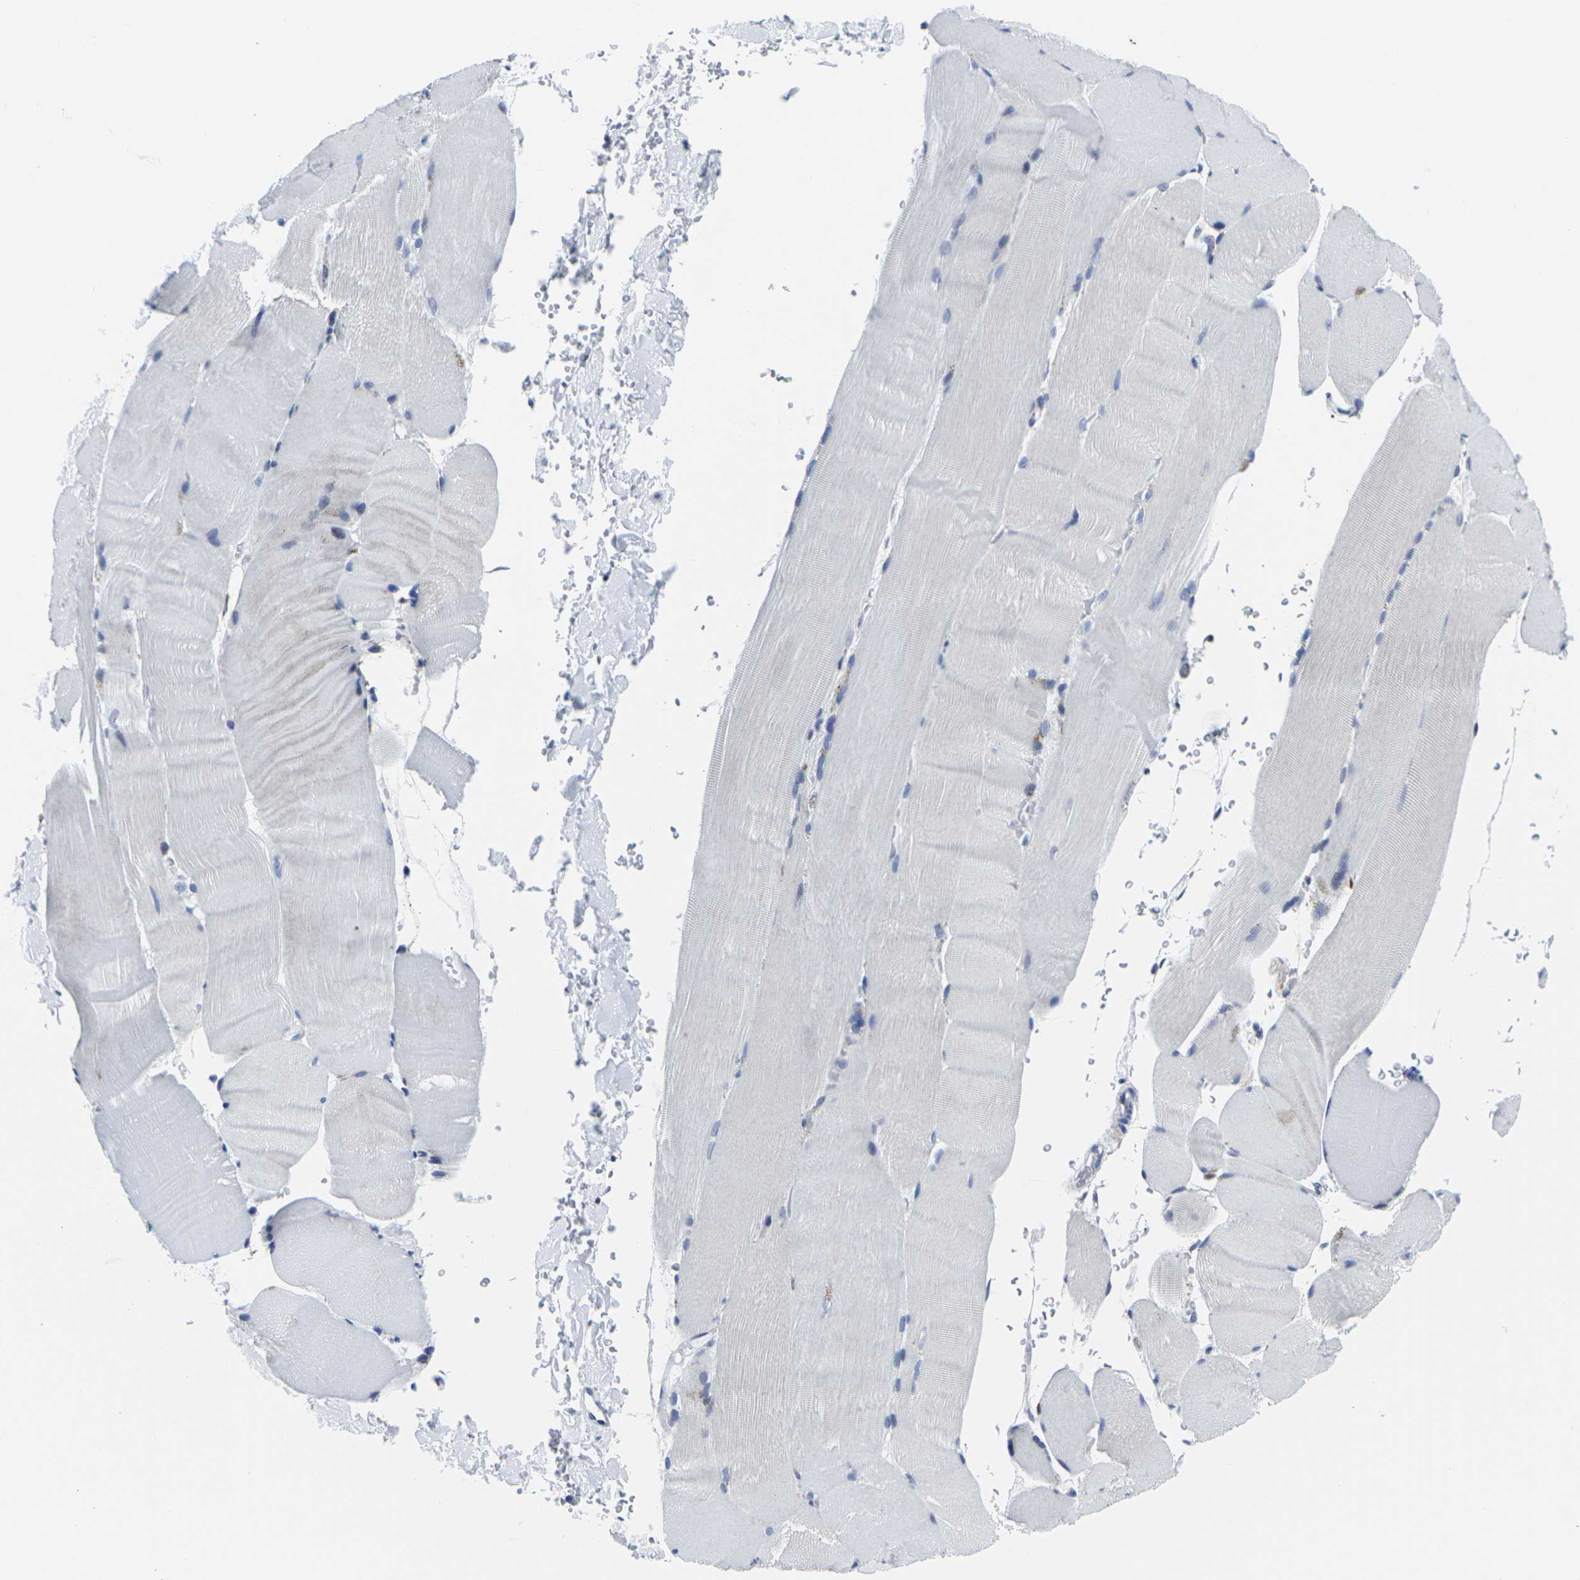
{"staining": {"intensity": "negative", "quantity": "none", "location": "none"}, "tissue": "skeletal muscle", "cell_type": "Myocytes", "image_type": "normal", "snomed": [{"axis": "morphology", "description": "Normal tissue, NOS"}, {"axis": "topography", "description": "Skin"}, {"axis": "topography", "description": "Skeletal muscle"}], "caption": "High magnification brightfield microscopy of benign skeletal muscle stained with DAB (3,3'-diaminobenzidine) (brown) and counterstained with hematoxylin (blue): myocytes show no significant staining.", "gene": "RPN1", "patient": {"sex": "male", "age": 83}}